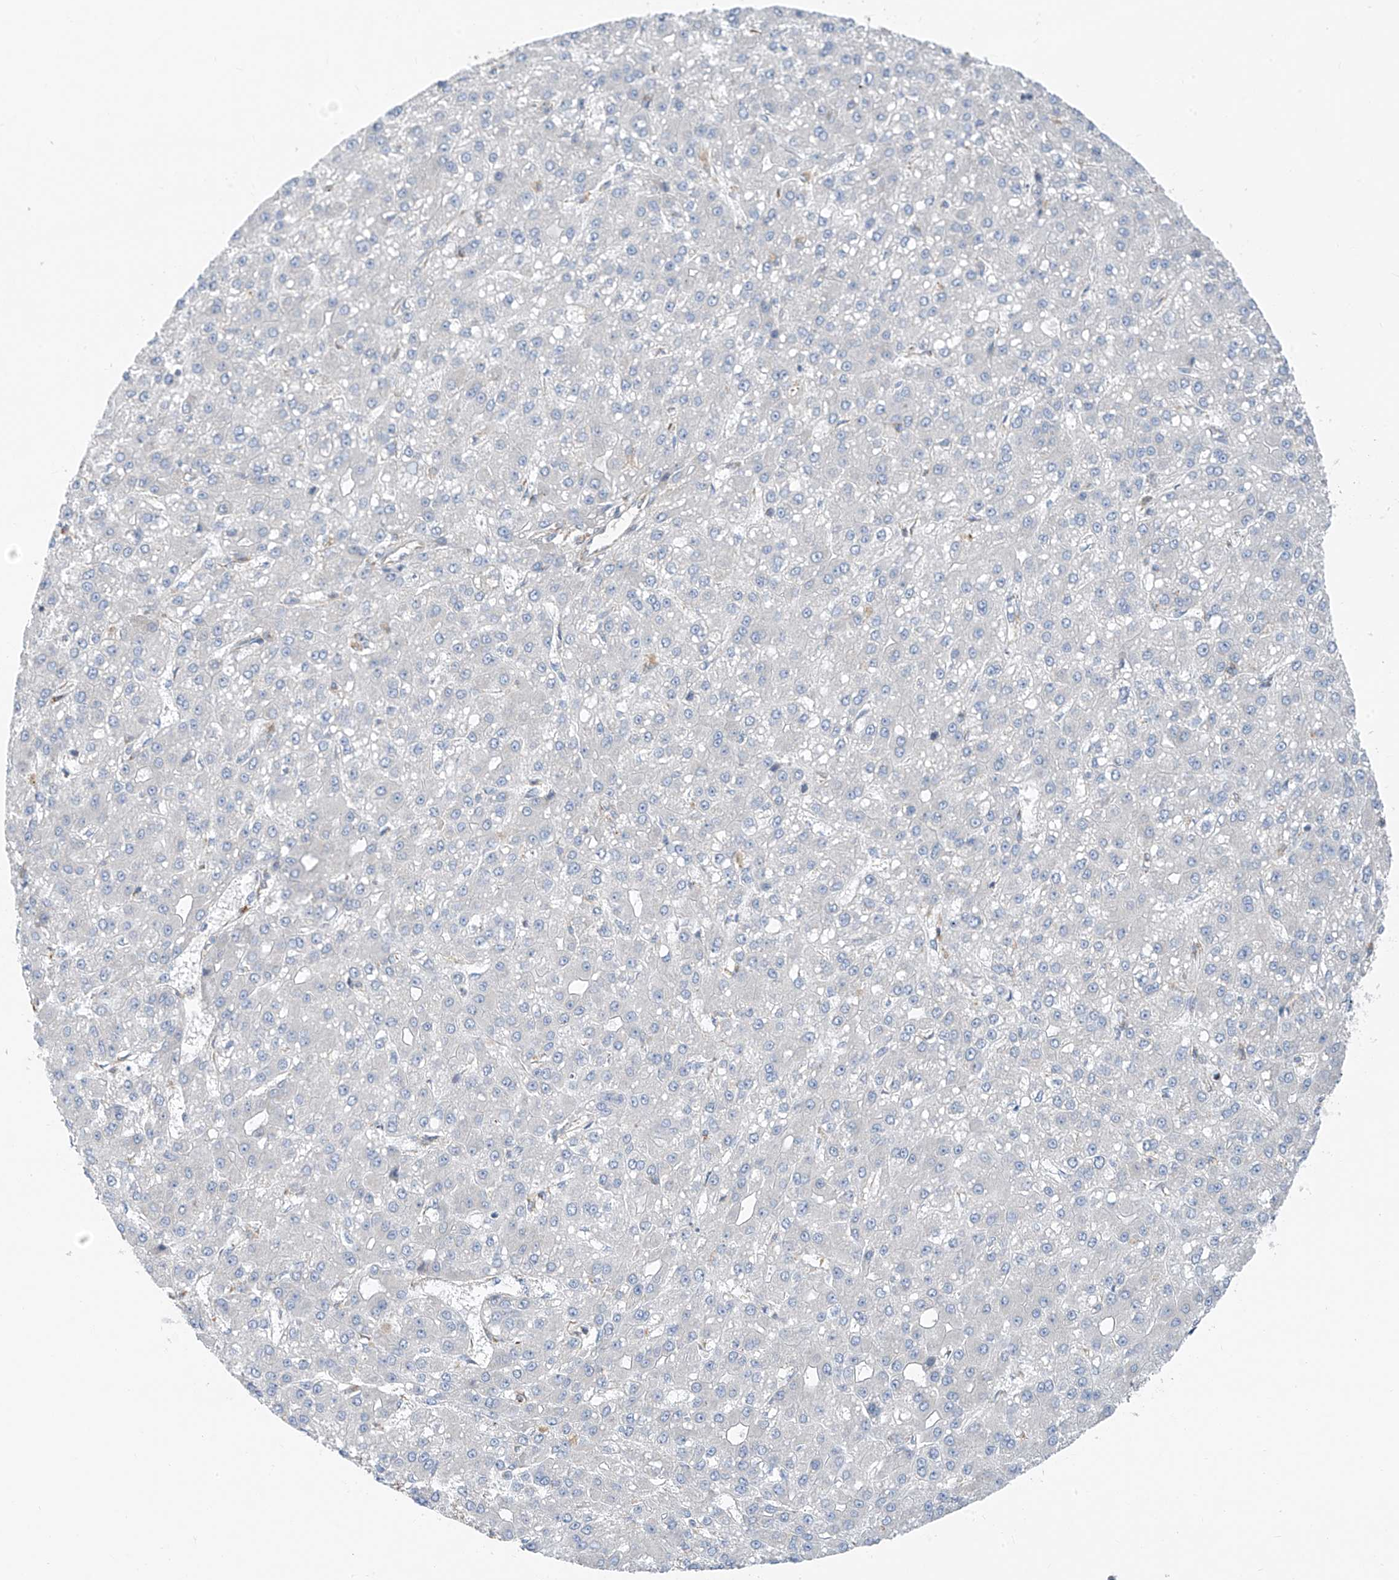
{"staining": {"intensity": "negative", "quantity": "none", "location": "none"}, "tissue": "liver cancer", "cell_type": "Tumor cells", "image_type": "cancer", "snomed": [{"axis": "morphology", "description": "Carcinoma, Hepatocellular, NOS"}, {"axis": "topography", "description": "Liver"}], "caption": "High power microscopy histopathology image of an immunohistochemistry histopathology image of hepatocellular carcinoma (liver), revealing no significant staining in tumor cells.", "gene": "EOMES", "patient": {"sex": "male", "age": 67}}